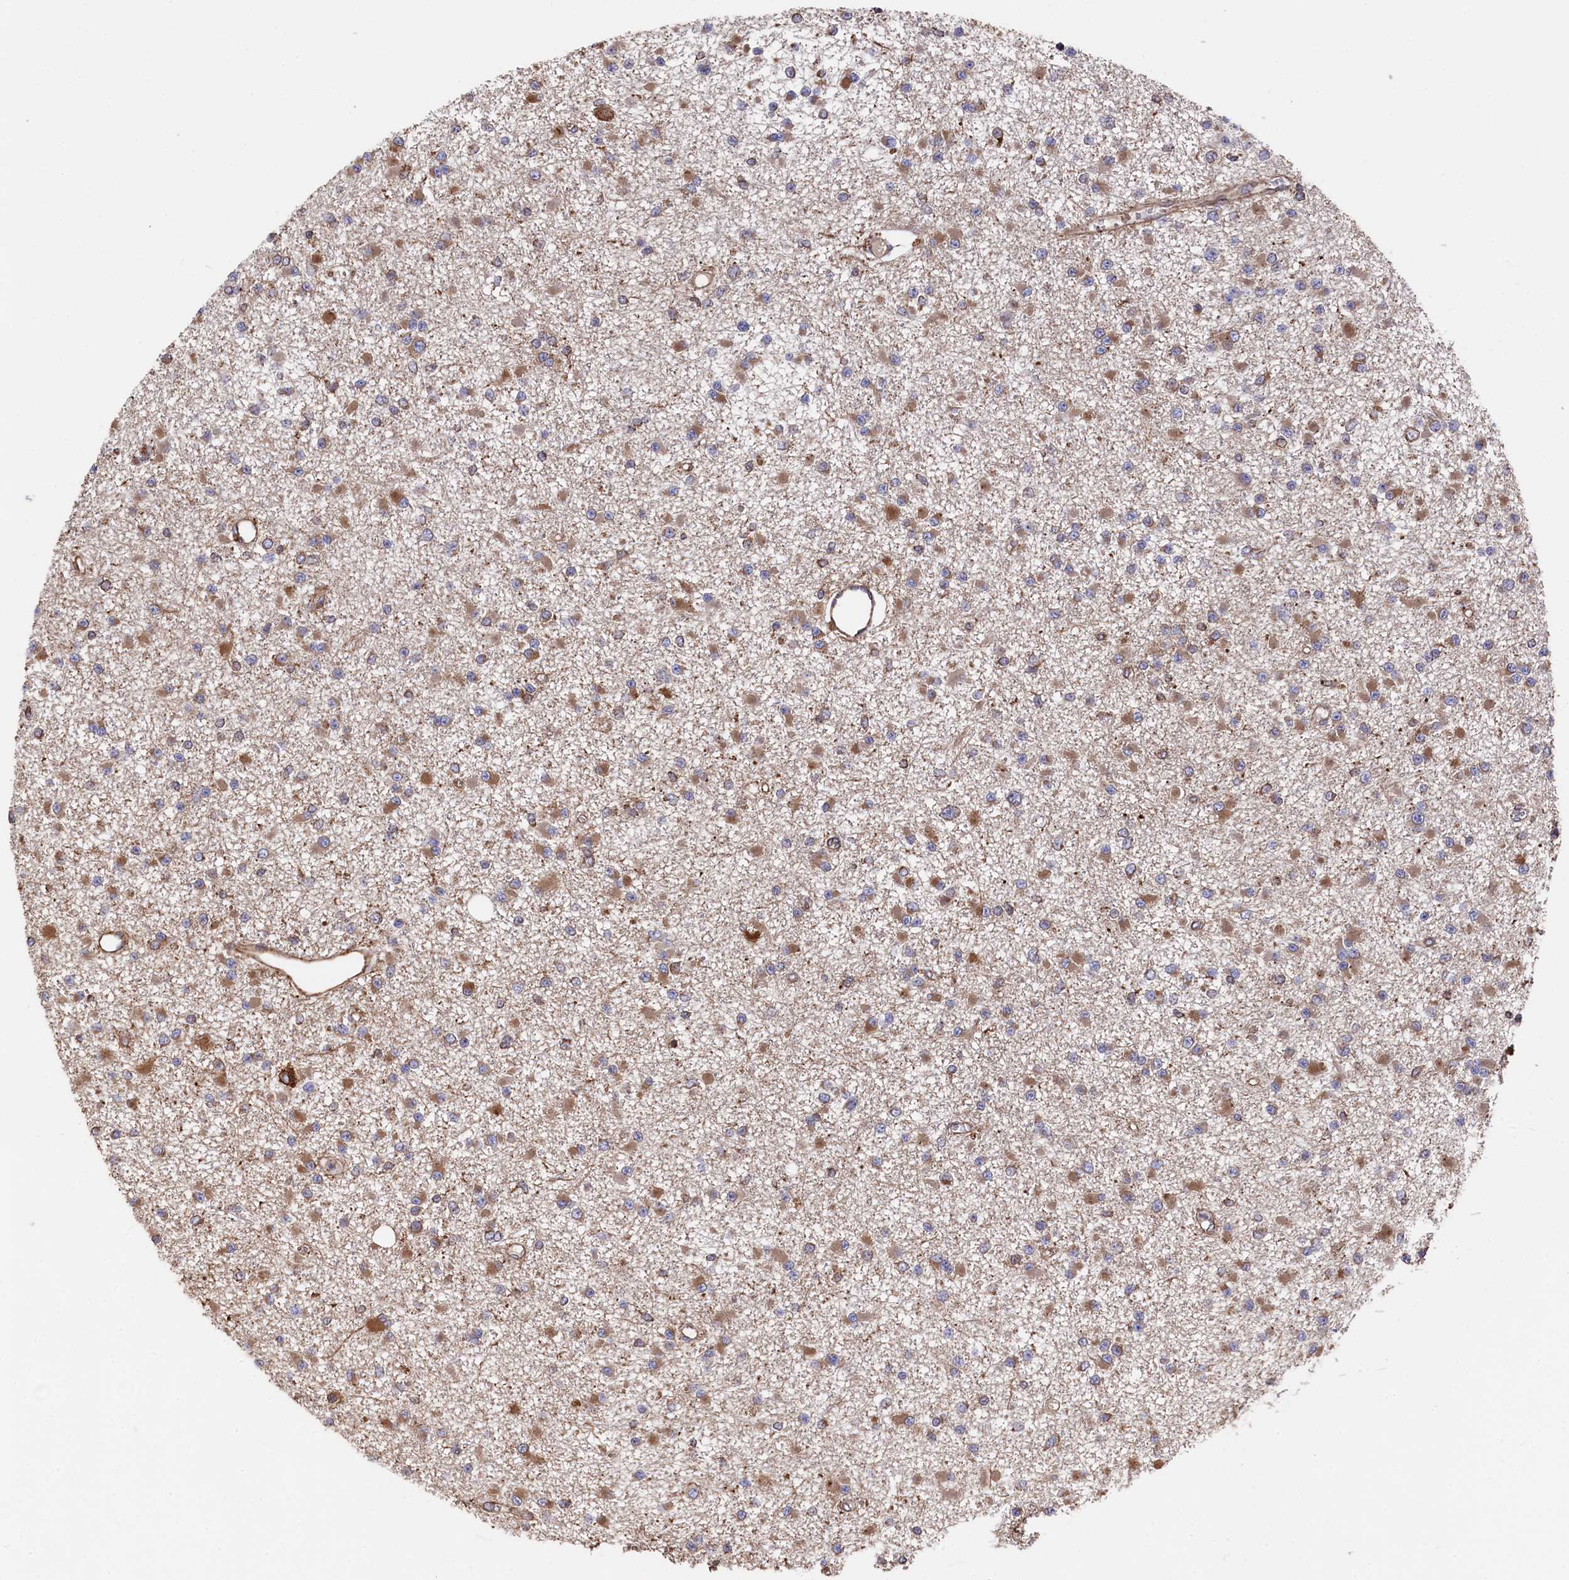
{"staining": {"intensity": "moderate", "quantity": ">75%", "location": "cytoplasmic/membranous"}, "tissue": "glioma", "cell_type": "Tumor cells", "image_type": "cancer", "snomed": [{"axis": "morphology", "description": "Glioma, malignant, Low grade"}, {"axis": "topography", "description": "Brain"}], "caption": "Glioma stained with a protein marker reveals moderate staining in tumor cells.", "gene": "NEURL1B", "patient": {"sex": "female", "age": 22}}